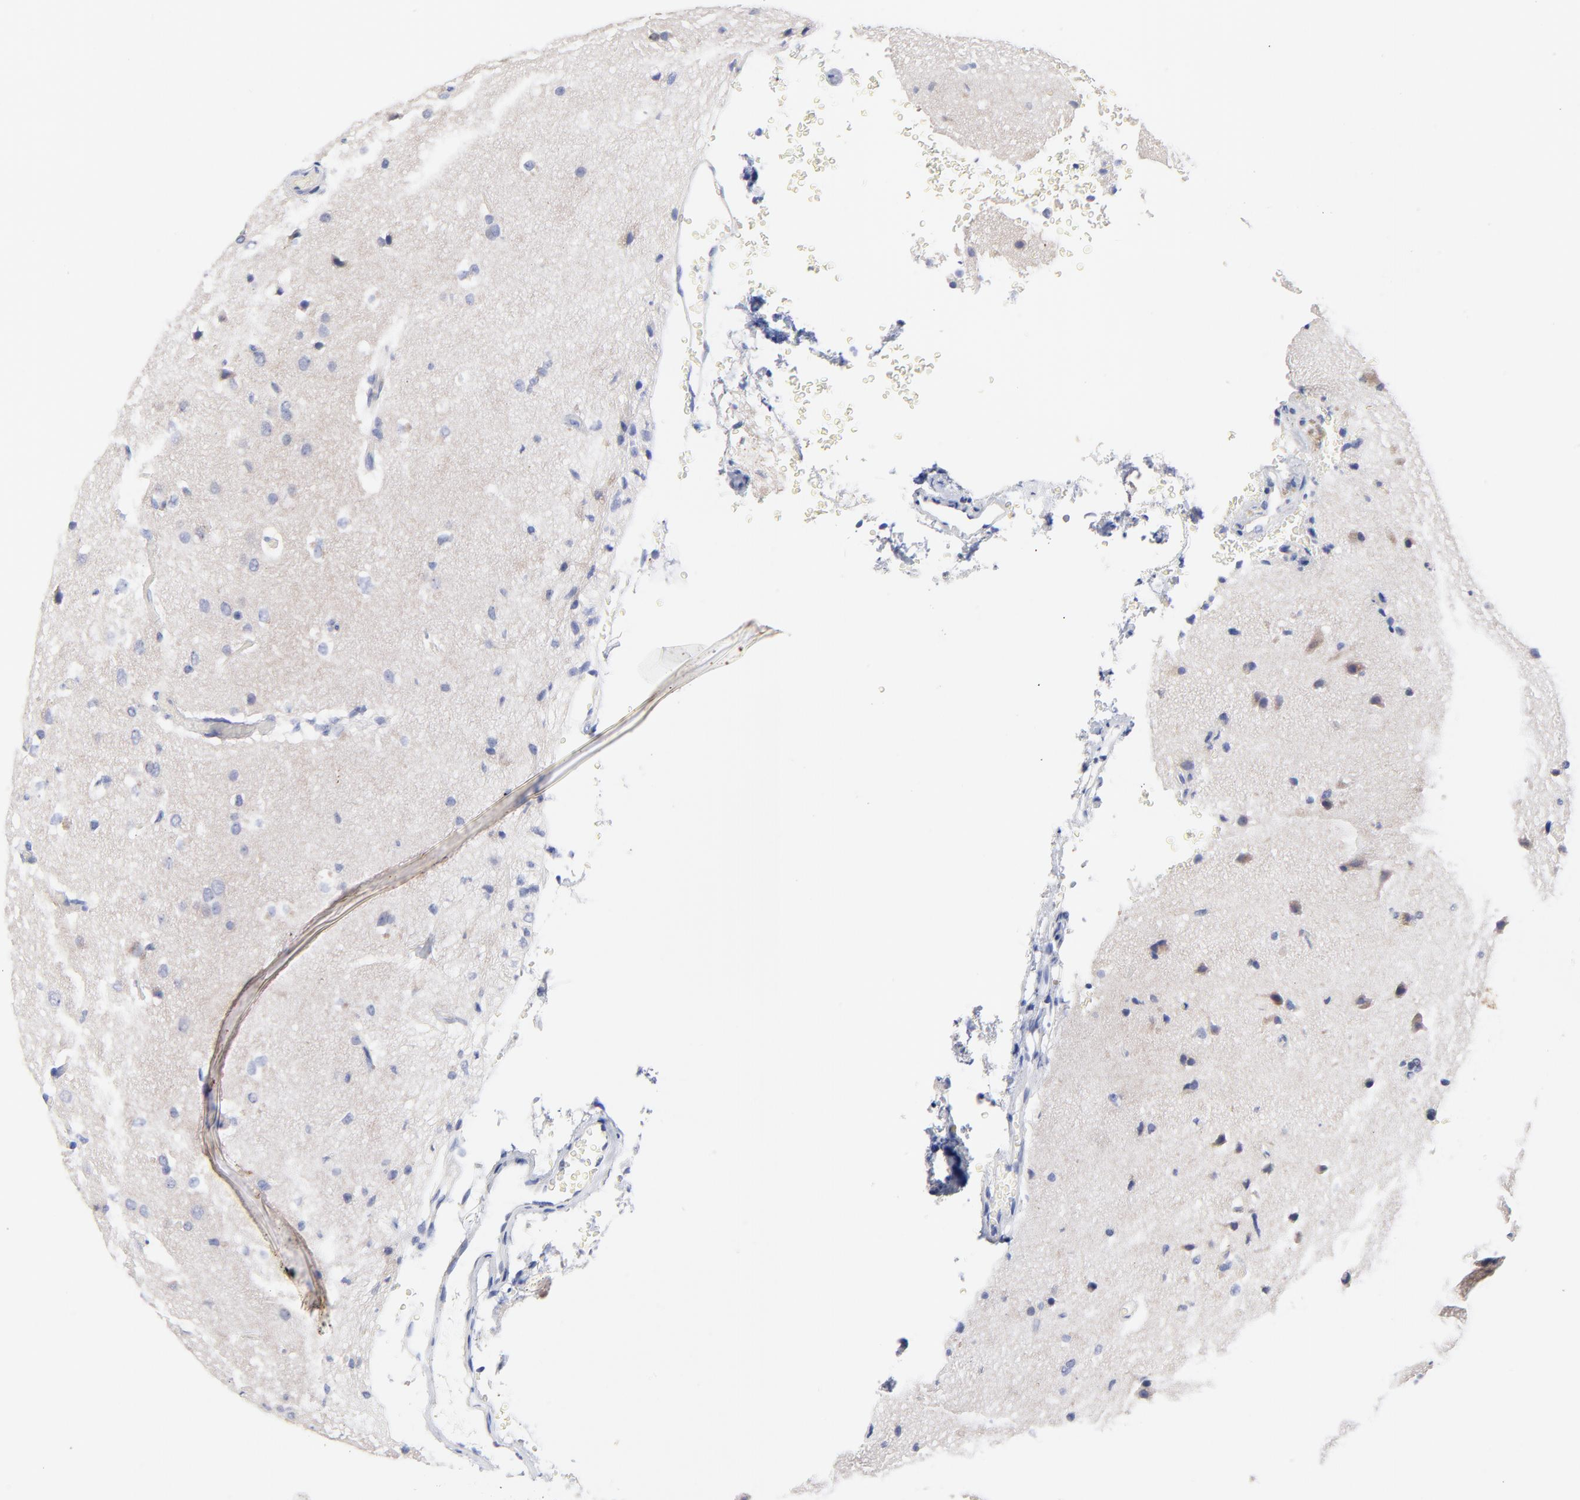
{"staining": {"intensity": "negative", "quantity": "none", "location": "none"}, "tissue": "glioma", "cell_type": "Tumor cells", "image_type": "cancer", "snomed": [{"axis": "morphology", "description": "Glioma, malignant, High grade"}, {"axis": "topography", "description": "Brain"}], "caption": "The histopathology image shows no significant expression in tumor cells of glioma.", "gene": "FBXO10", "patient": {"sex": "male", "age": 68}}